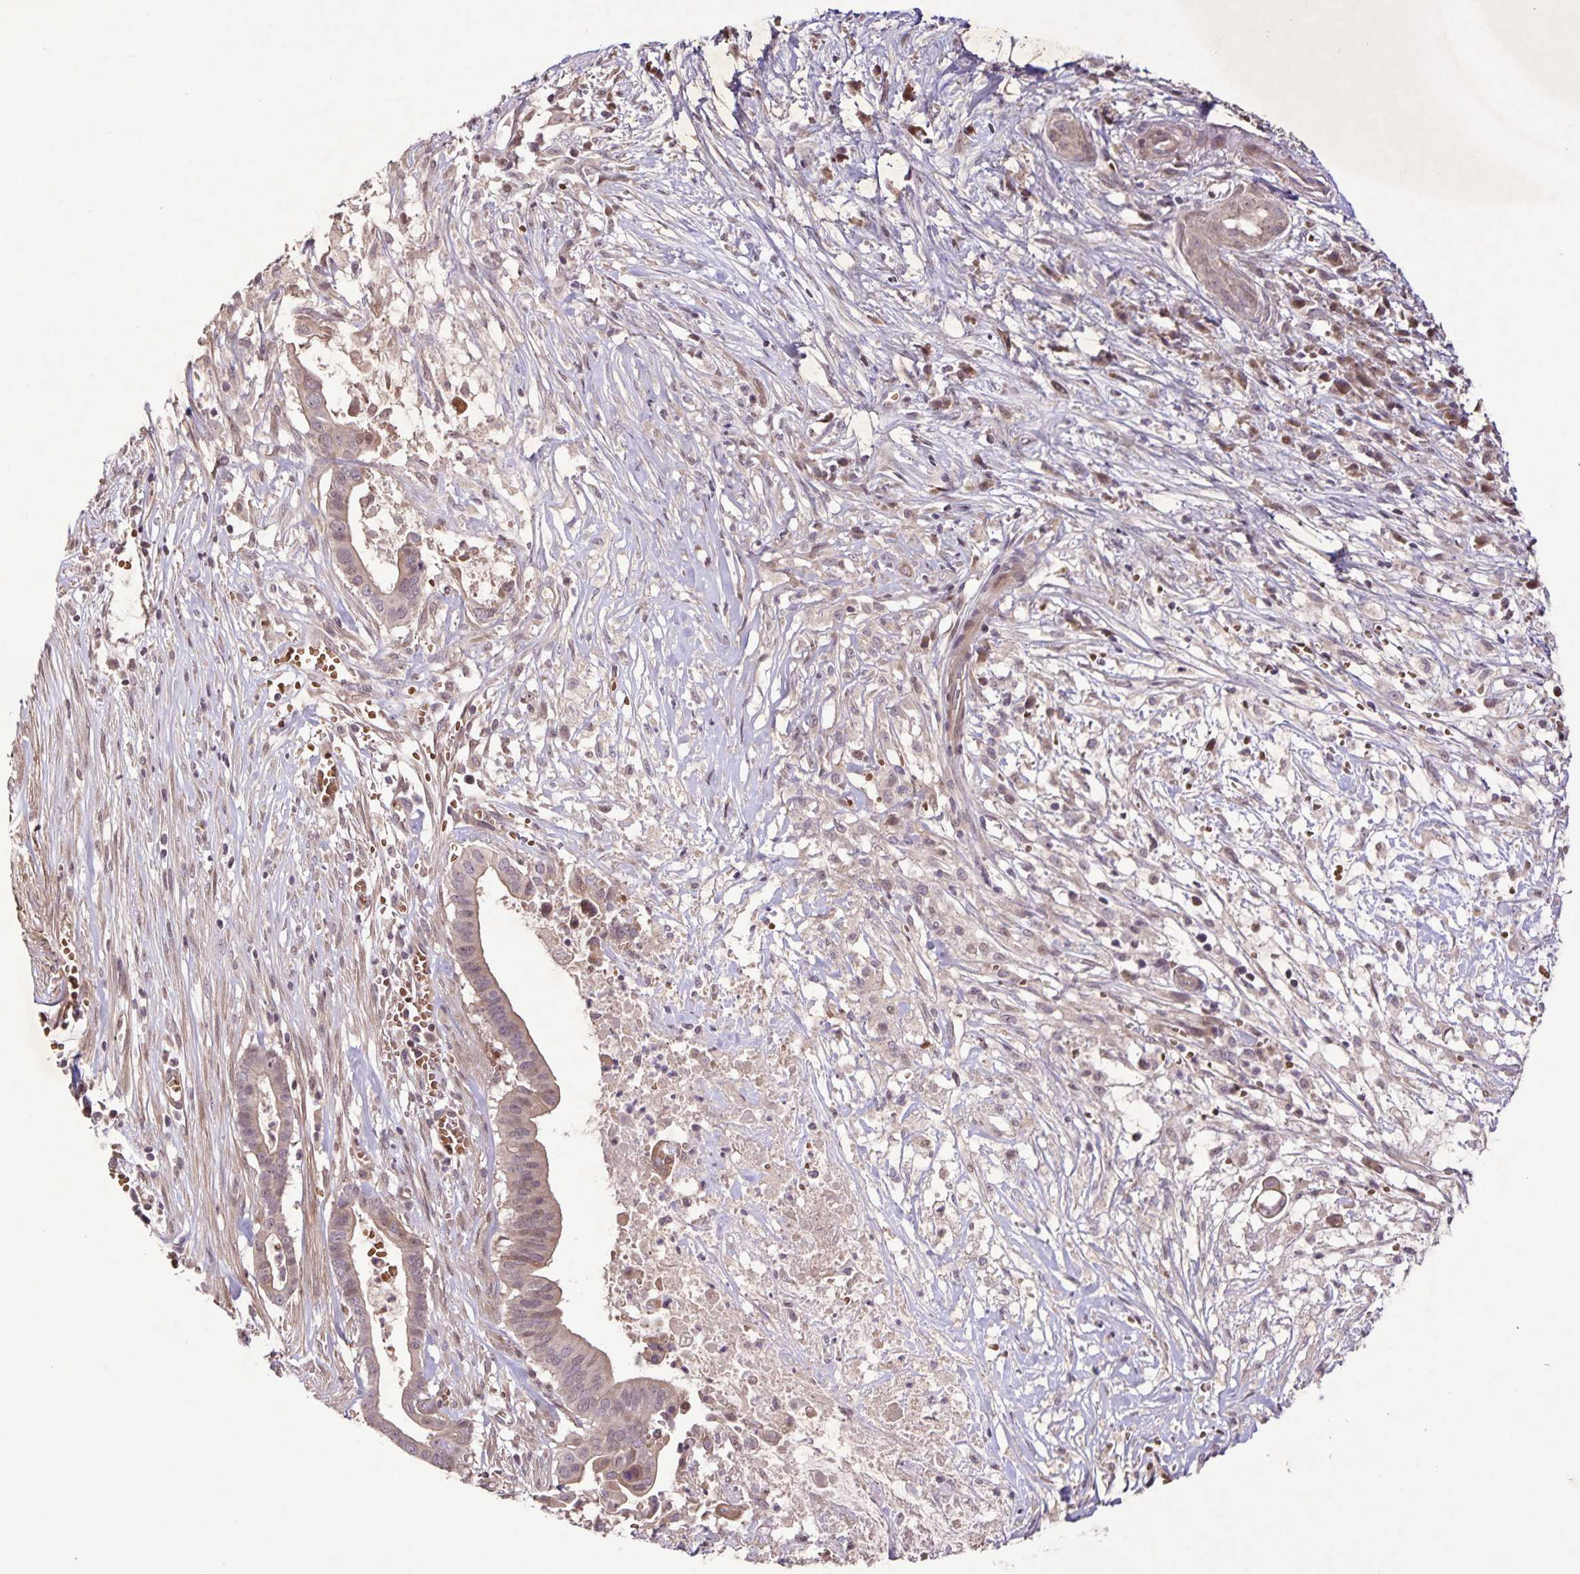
{"staining": {"intensity": "weak", "quantity": ">75%", "location": "cytoplasmic/membranous,nuclear"}, "tissue": "pancreatic cancer", "cell_type": "Tumor cells", "image_type": "cancer", "snomed": [{"axis": "morphology", "description": "Adenocarcinoma, NOS"}, {"axis": "topography", "description": "Pancreas"}], "caption": "There is low levels of weak cytoplasmic/membranous and nuclear expression in tumor cells of pancreatic cancer (adenocarcinoma), as demonstrated by immunohistochemical staining (brown color).", "gene": "GDF2", "patient": {"sex": "male", "age": 61}}